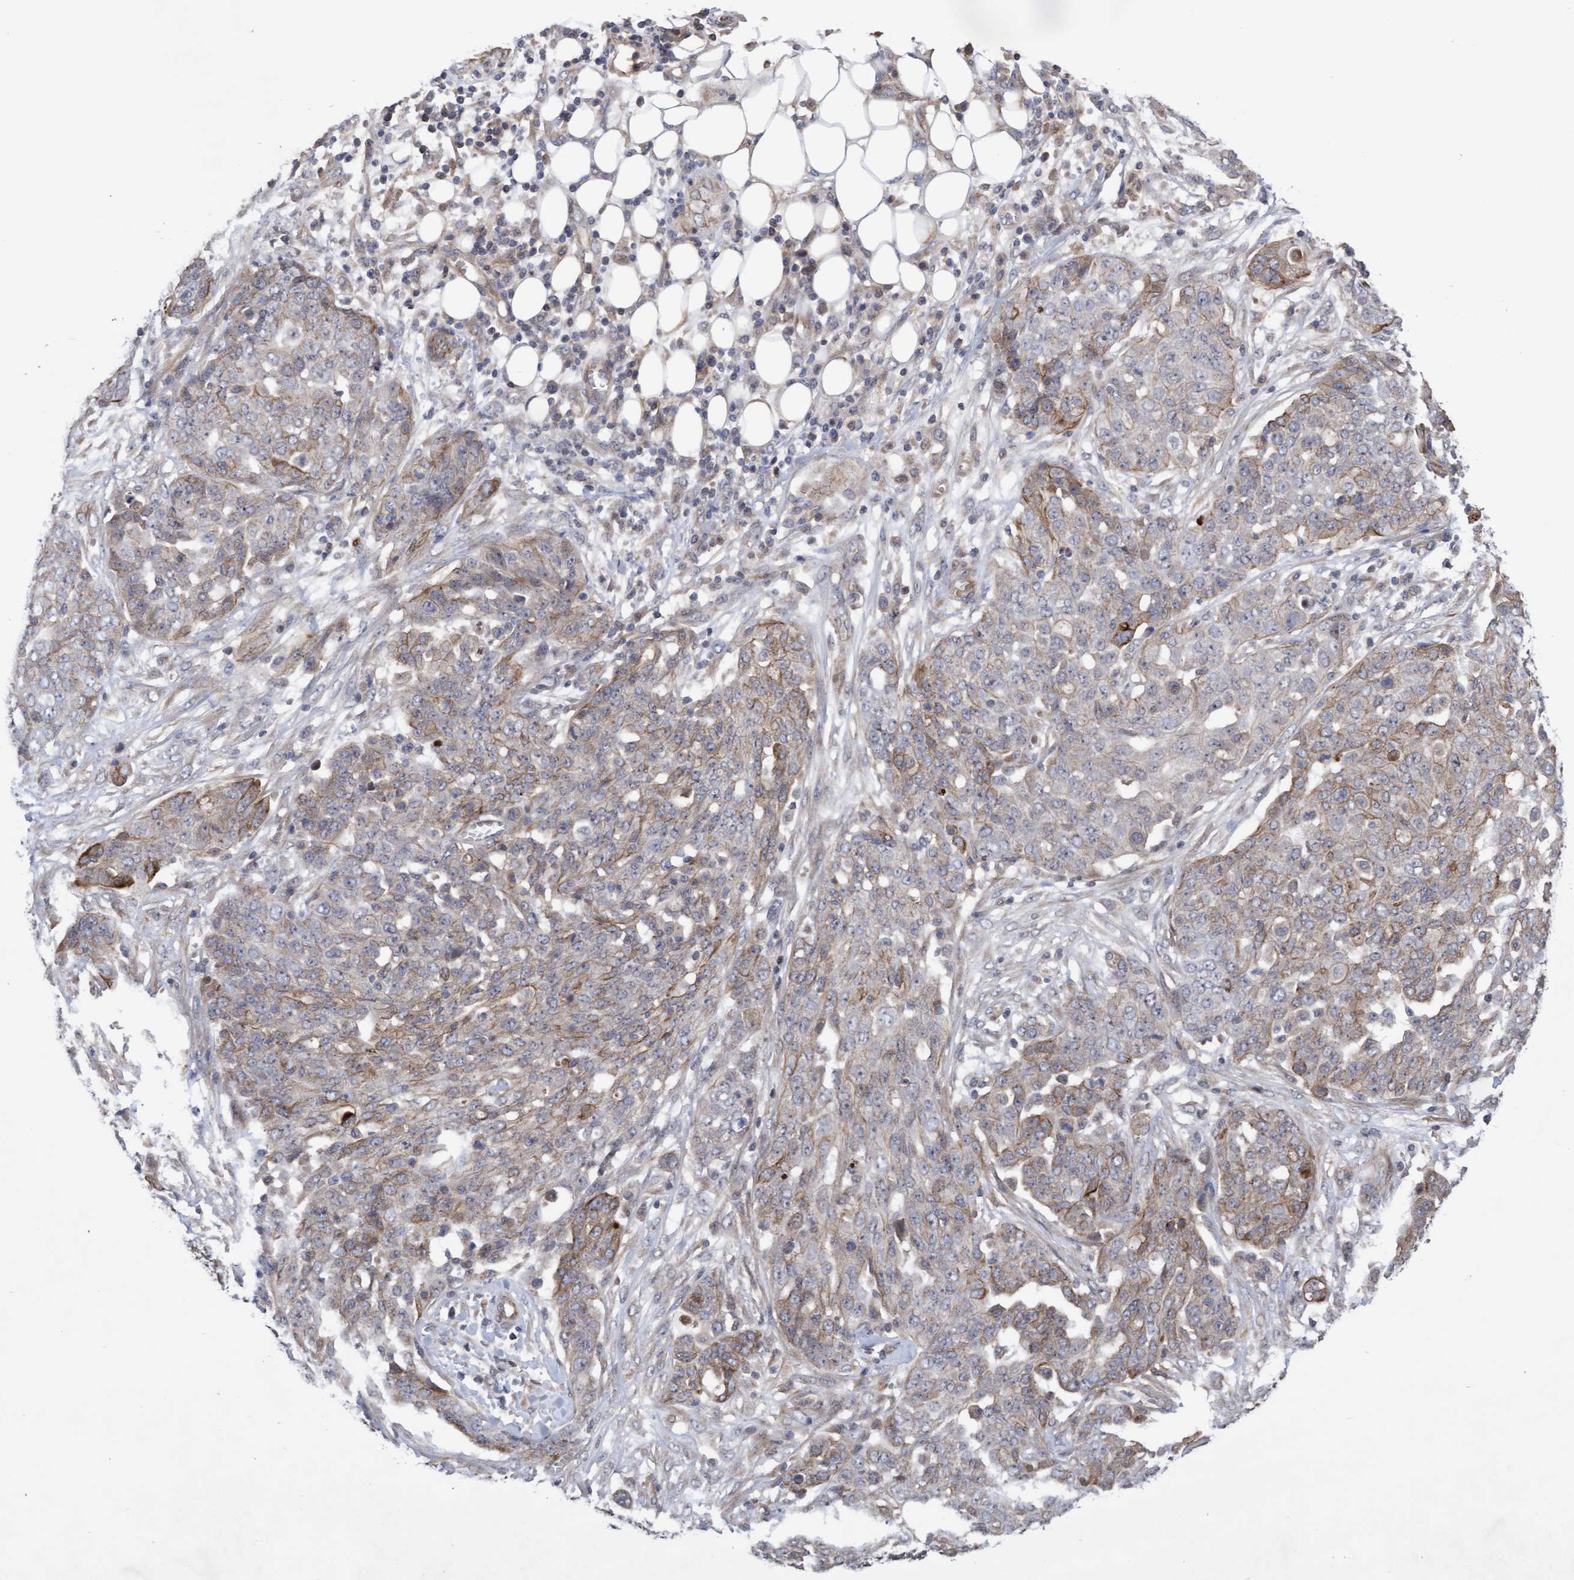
{"staining": {"intensity": "weak", "quantity": "<25%", "location": "cytoplasmic/membranous"}, "tissue": "ovarian cancer", "cell_type": "Tumor cells", "image_type": "cancer", "snomed": [{"axis": "morphology", "description": "Cystadenocarcinoma, serous, NOS"}, {"axis": "topography", "description": "Soft tissue"}, {"axis": "topography", "description": "Ovary"}], "caption": "An image of human serous cystadenocarcinoma (ovarian) is negative for staining in tumor cells. (Stains: DAB immunohistochemistry (IHC) with hematoxylin counter stain, Microscopy: brightfield microscopy at high magnification).", "gene": "COBL", "patient": {"sex": "female", "age": 57}}